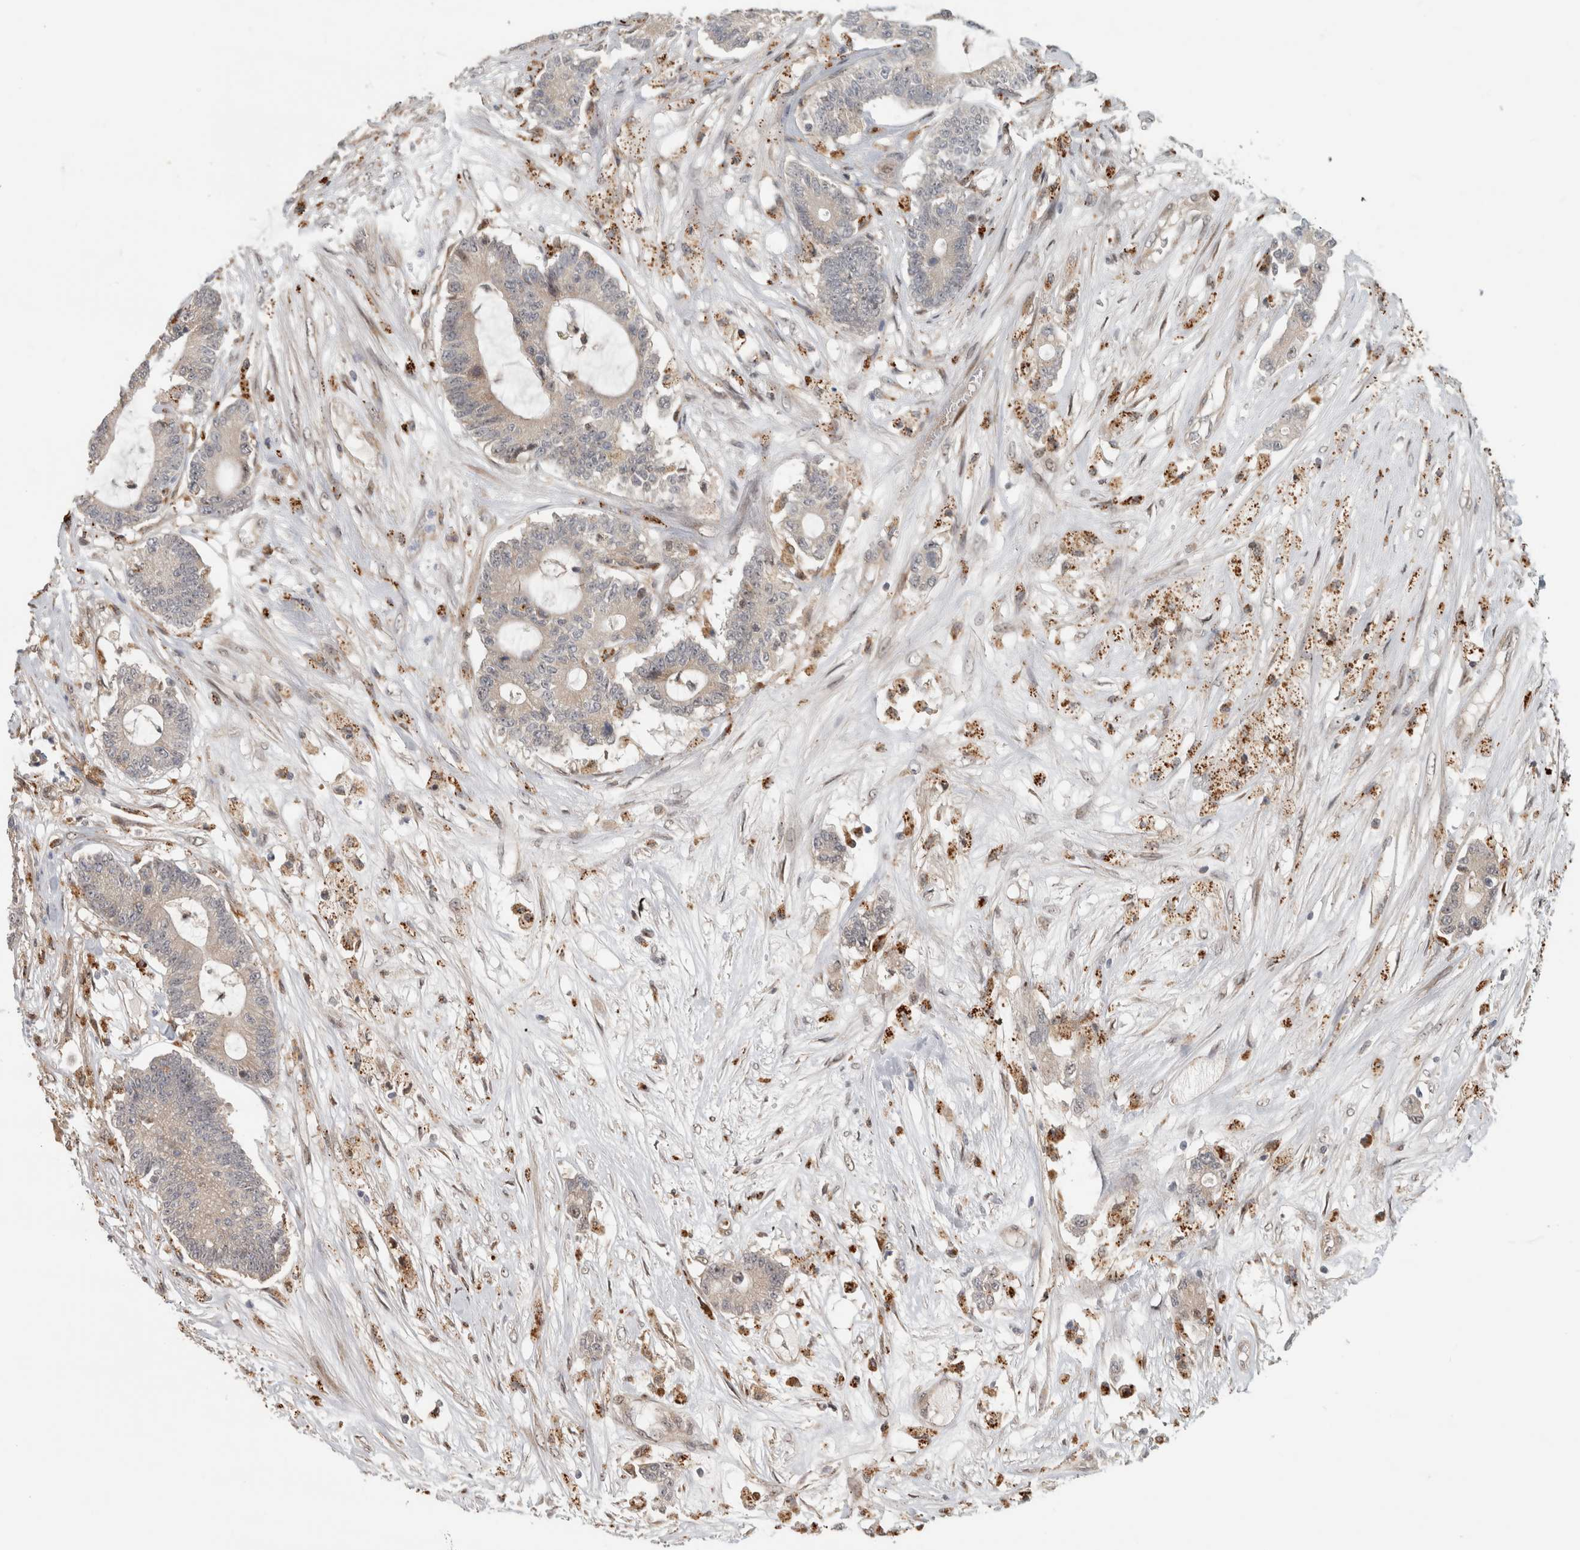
{"staining": {"intensity": "weak", "quantity": ">75%", "location": "cytoplasmic/membranous"}, "tissue": "colorectal cancer", "cell_type": "Tumor cells", "image_type": "cancer", "snomed": [{"axis": "morphology", "description": "Adenocarcinoma, NOS"}, {"axis": "topography", "description": "Colon"}], "caption": "A photomicrograph of colorectal cancer stained for a protein demonstrates weak cytoplasmic/membranous brown staining in tumor cells.", "gene": "NAB2", "patient": {"sex": "female", "age": 84}}